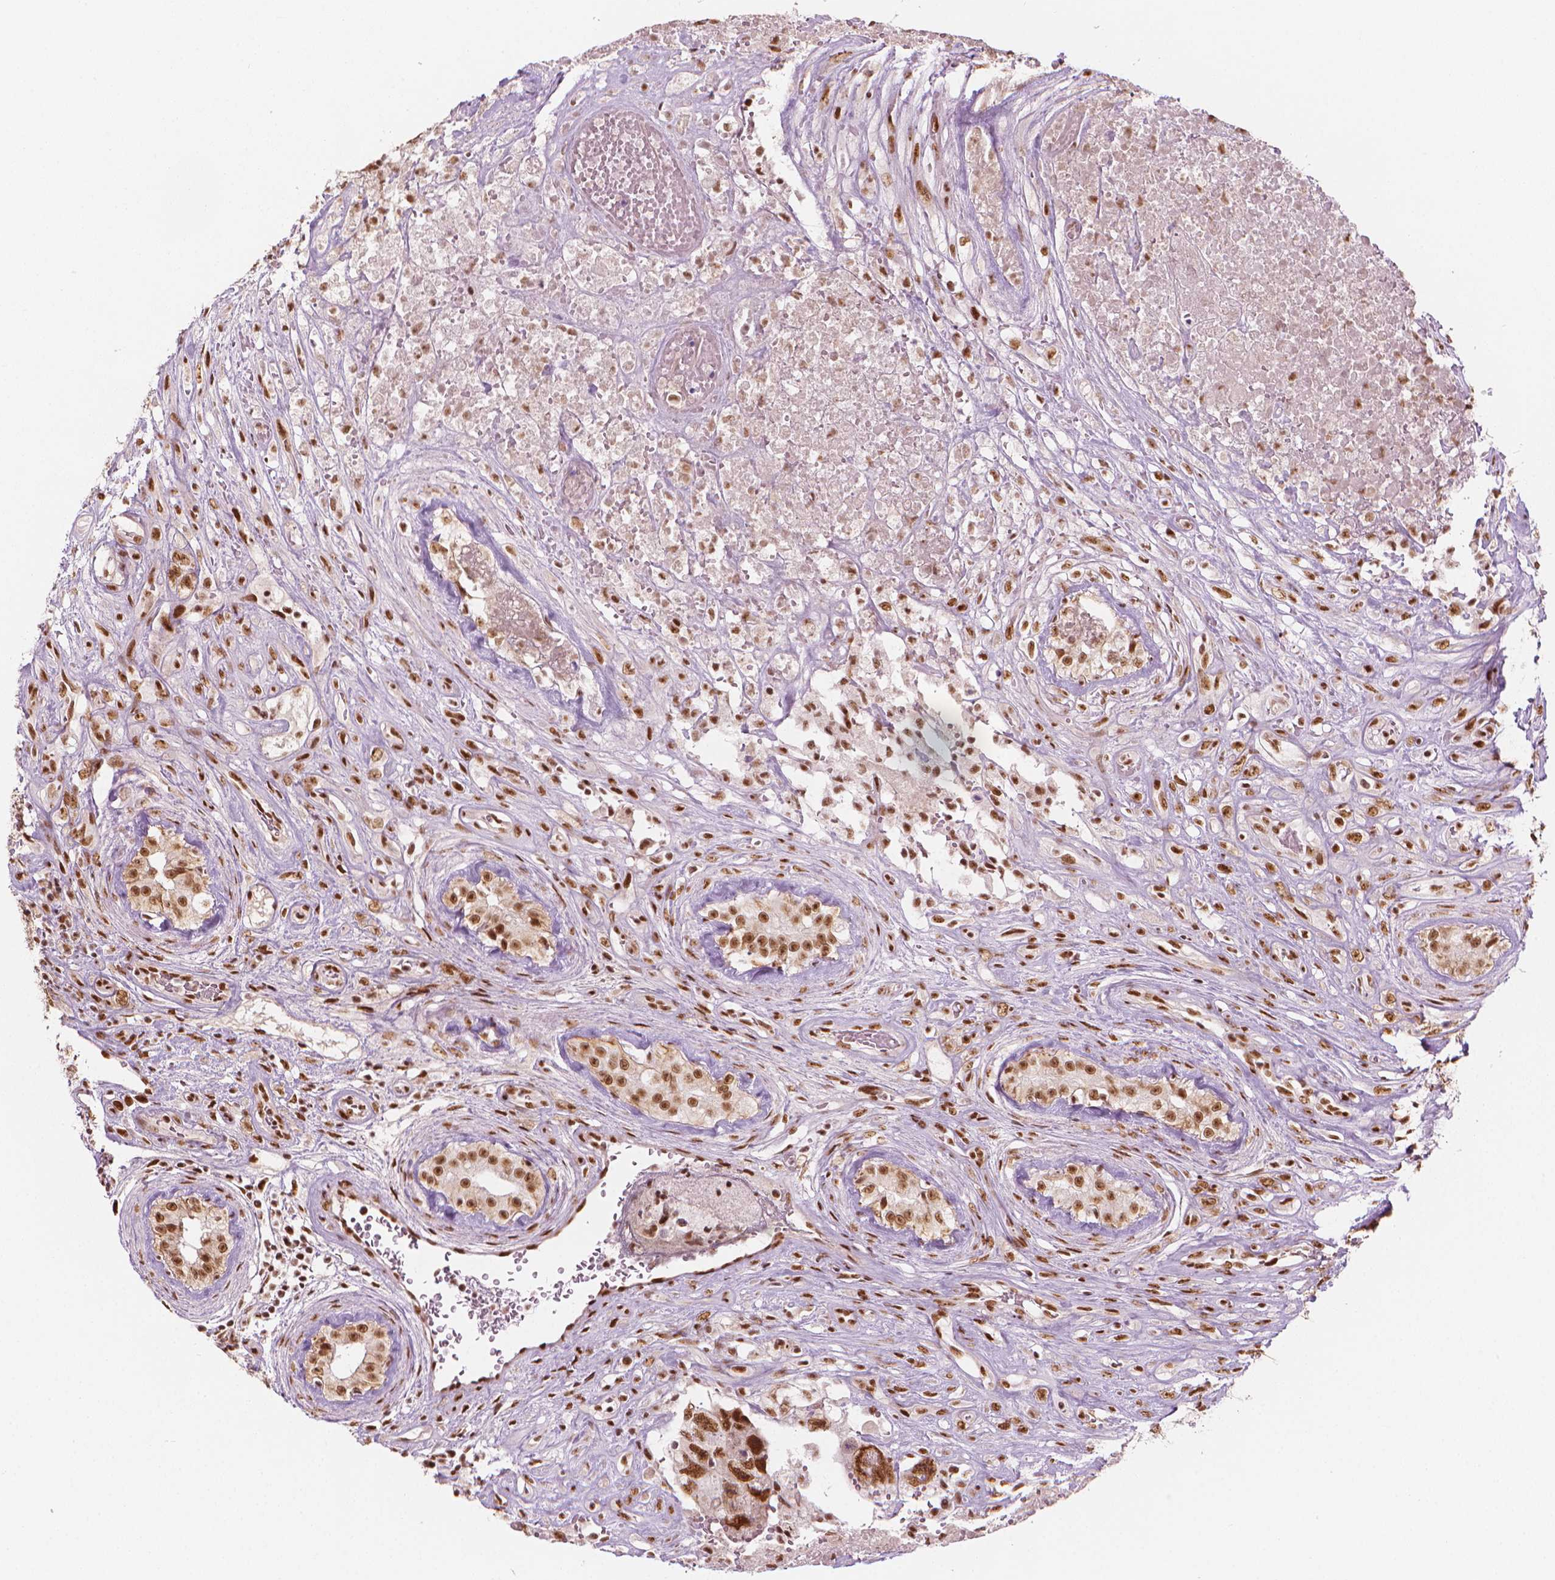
{"staining": {"intensity": "strong", "quantity": ">75%", "location": "nuclear"}, "tissue": "testis cancer", "cell_type": "Tumor cells", "image_type": "cancer", "snomed": [{"axis": "morphology", "description": "Carcinoma, Embryonal, NOS"}, {"axis": "topography", "description": "Testis"}], "caption": "Embryonal carcinoma (testis) tissue displays strong nuclear positivity in approximately >75% of tumor cells", "gene": "ELF2", "patient": {"sex": "male", "age": 24}}